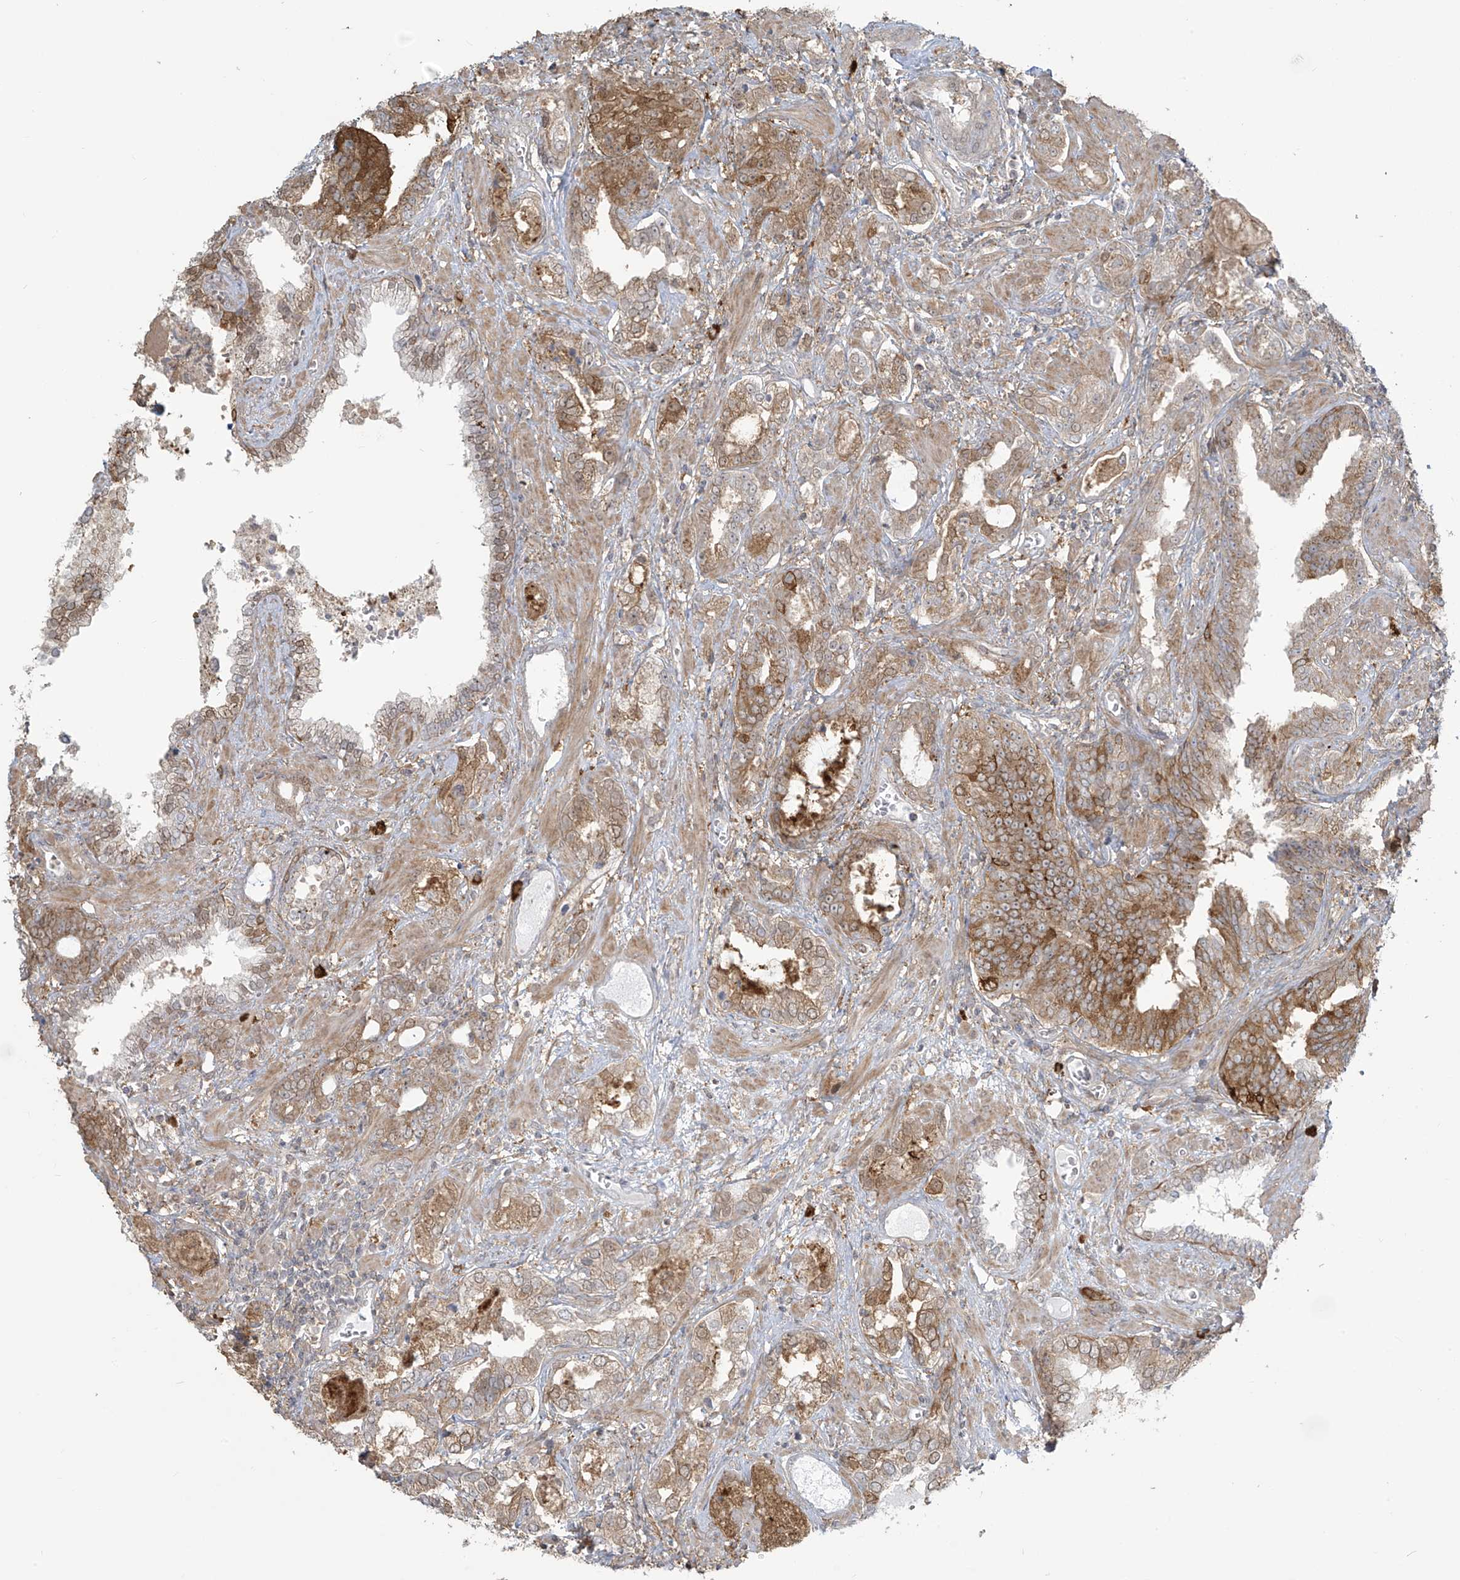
{"staining": {"intensity": "moderate", "quantity": ">75%", "location": "cytoplasmic/membranous"}, "tissue": "prostate cancer", "cell_type": "Tumor cells", "image_type": "cancer", "snomed": [{"axis": "morphology", "description": "Adenocarcinoma, High grade"}, {"axis": "topography", "description": "Prostate and seminal vesicle, NOS"}], "caption": "Prostate cancer (adenocarcinoma (high-grade)) was stained to show a protein in brown. There is medium levels of moderate cytoplasmic/membranous positivity in approximately >75% of tumor cells.", "gene": "TAGAP", "patient": {"sex": "male", "age": 67}}